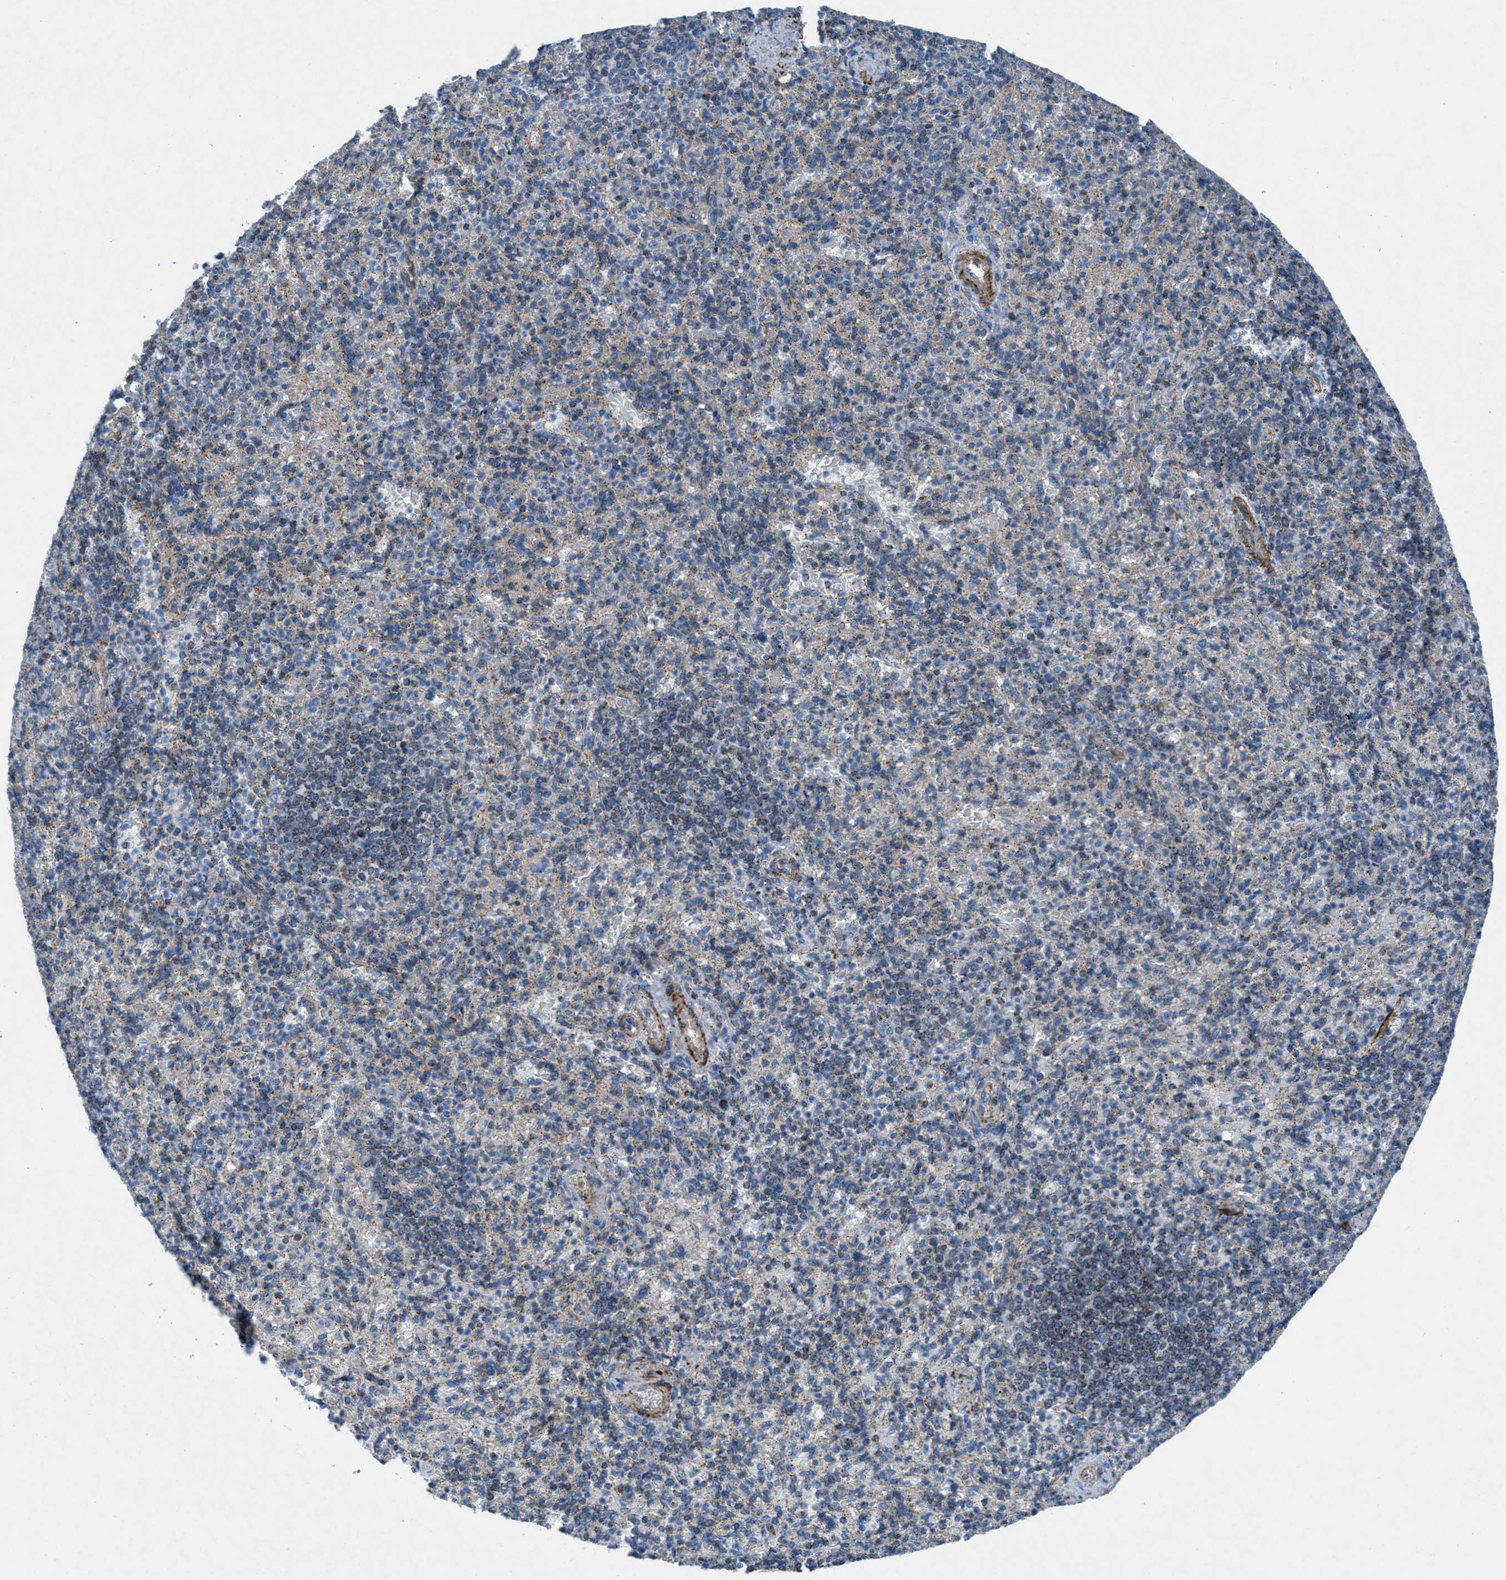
{"staining": {"intensity": "weak", "quantity": "25%-75%", "location": "cytoplasmic/membranous"}, "tissue": "spleen", "cell_type": "Cells in red pulp", "image_type": "normal", "snomed": [{"axis": "morphology", "description": "Normal tissue, NOS"}, {"axis": "topography", "description": "Spleen"}], "caption": "Protein expression analysis of normal spleen reveals weak cytoplasmic/membranous staining in about 25%-75% of cells in red pulp.", "gene": "MFSD13A", "patient": {"sex": "female", "age": 74}}